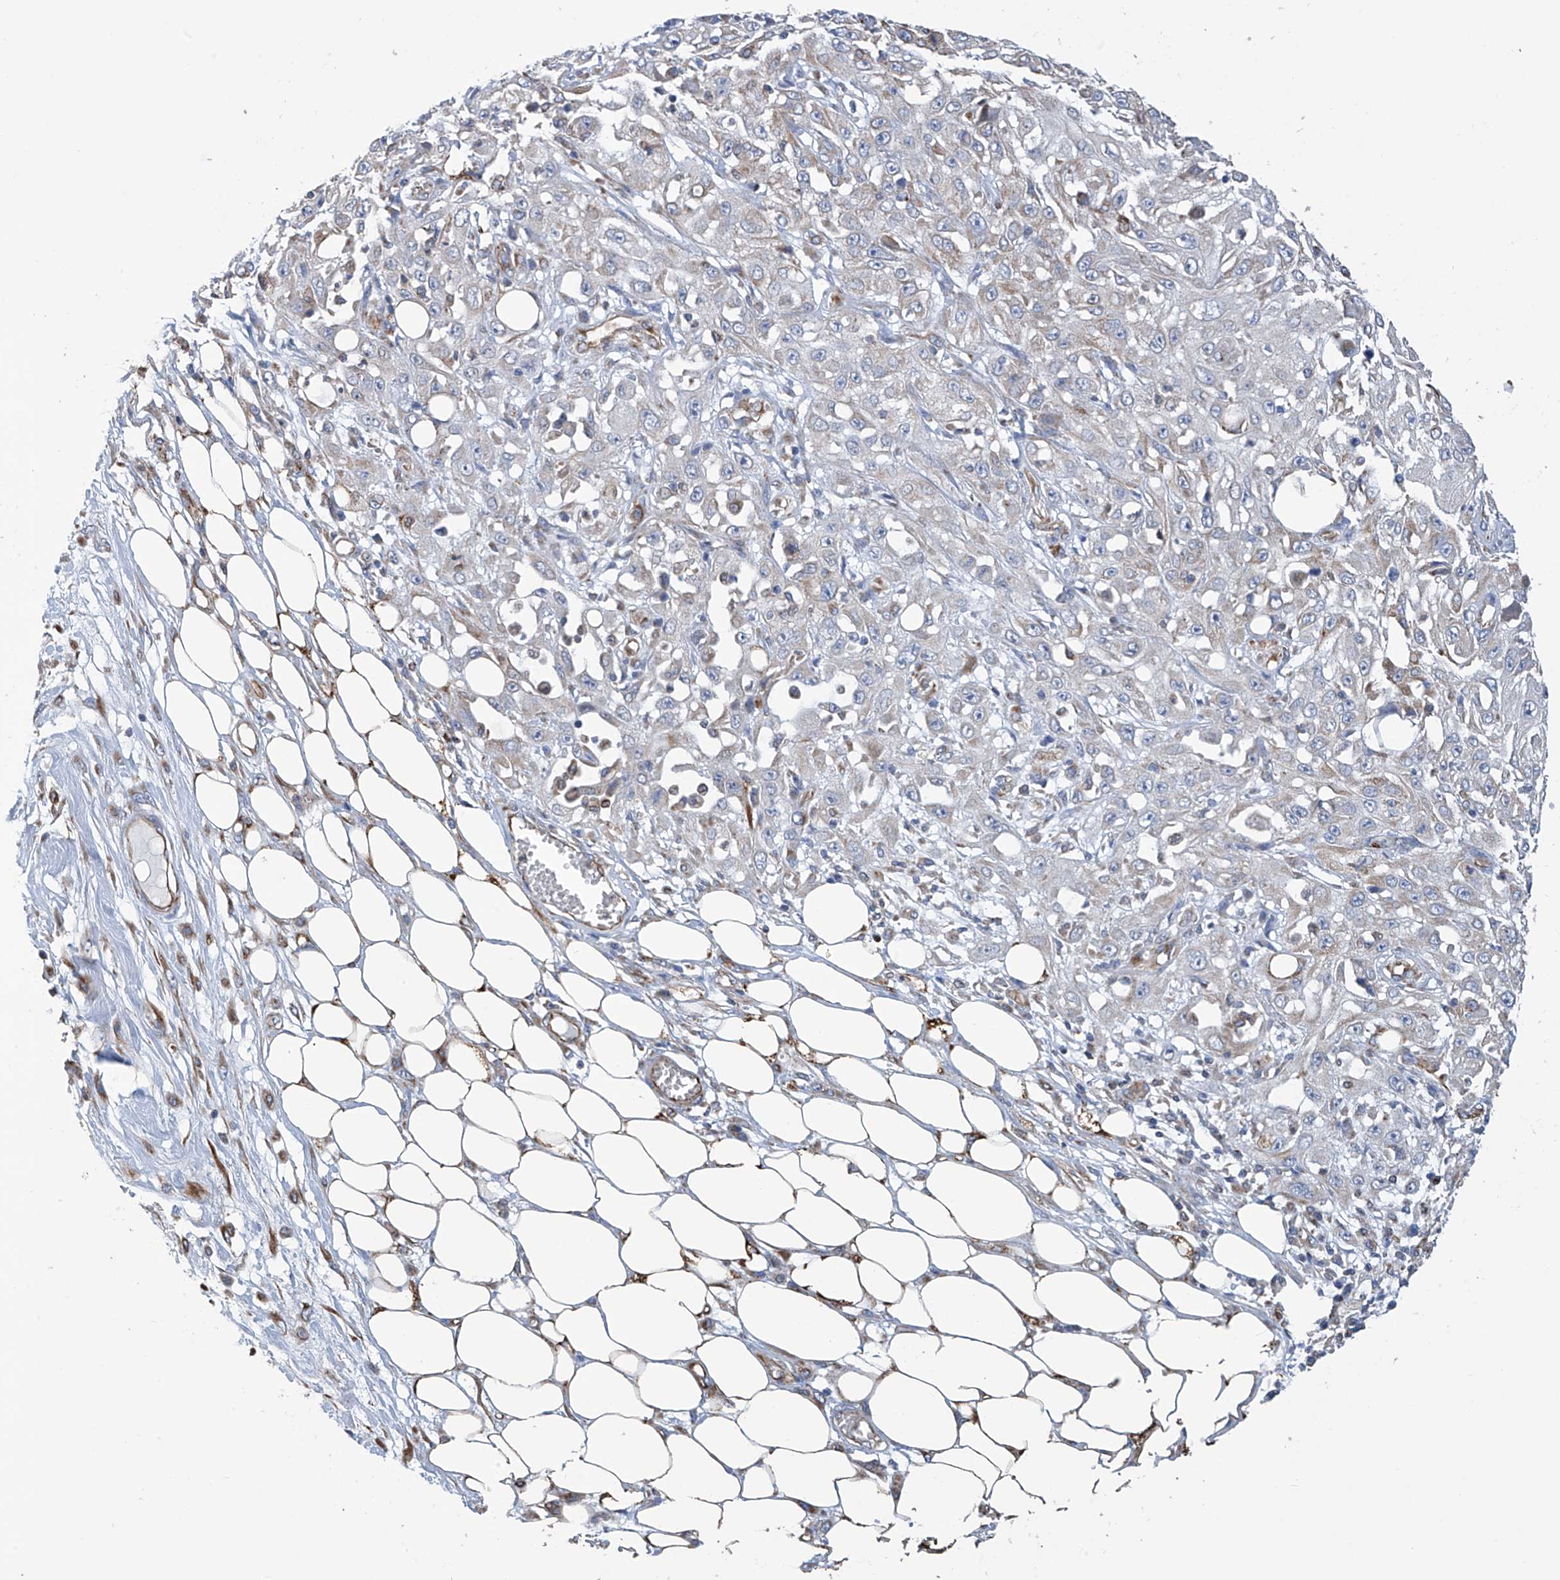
{"staining": {"intensity": "weak", "quantity": "<25%", "location": "cytoplasmic/membranous"}, "tissue": "skin cancer", "cell_type": "Tumor cells", "image_type": "cancer", "snomed": [{"axis": "morphology", "description": "Squamous cell carcinoma, NOS"}, {"axis": "morphology", "description": "Squamous cell carcinoma, metastatic, NOS"}, {"axis": "topography", "description": "Skin"}, {"axis": "topography", "description": "Lymph node"}], "caption": "Image shows no significant protein staining in tumor cells of skin cancer.", "gene": "EIF5B", "patient": {"sex": "male", "age": 75}}